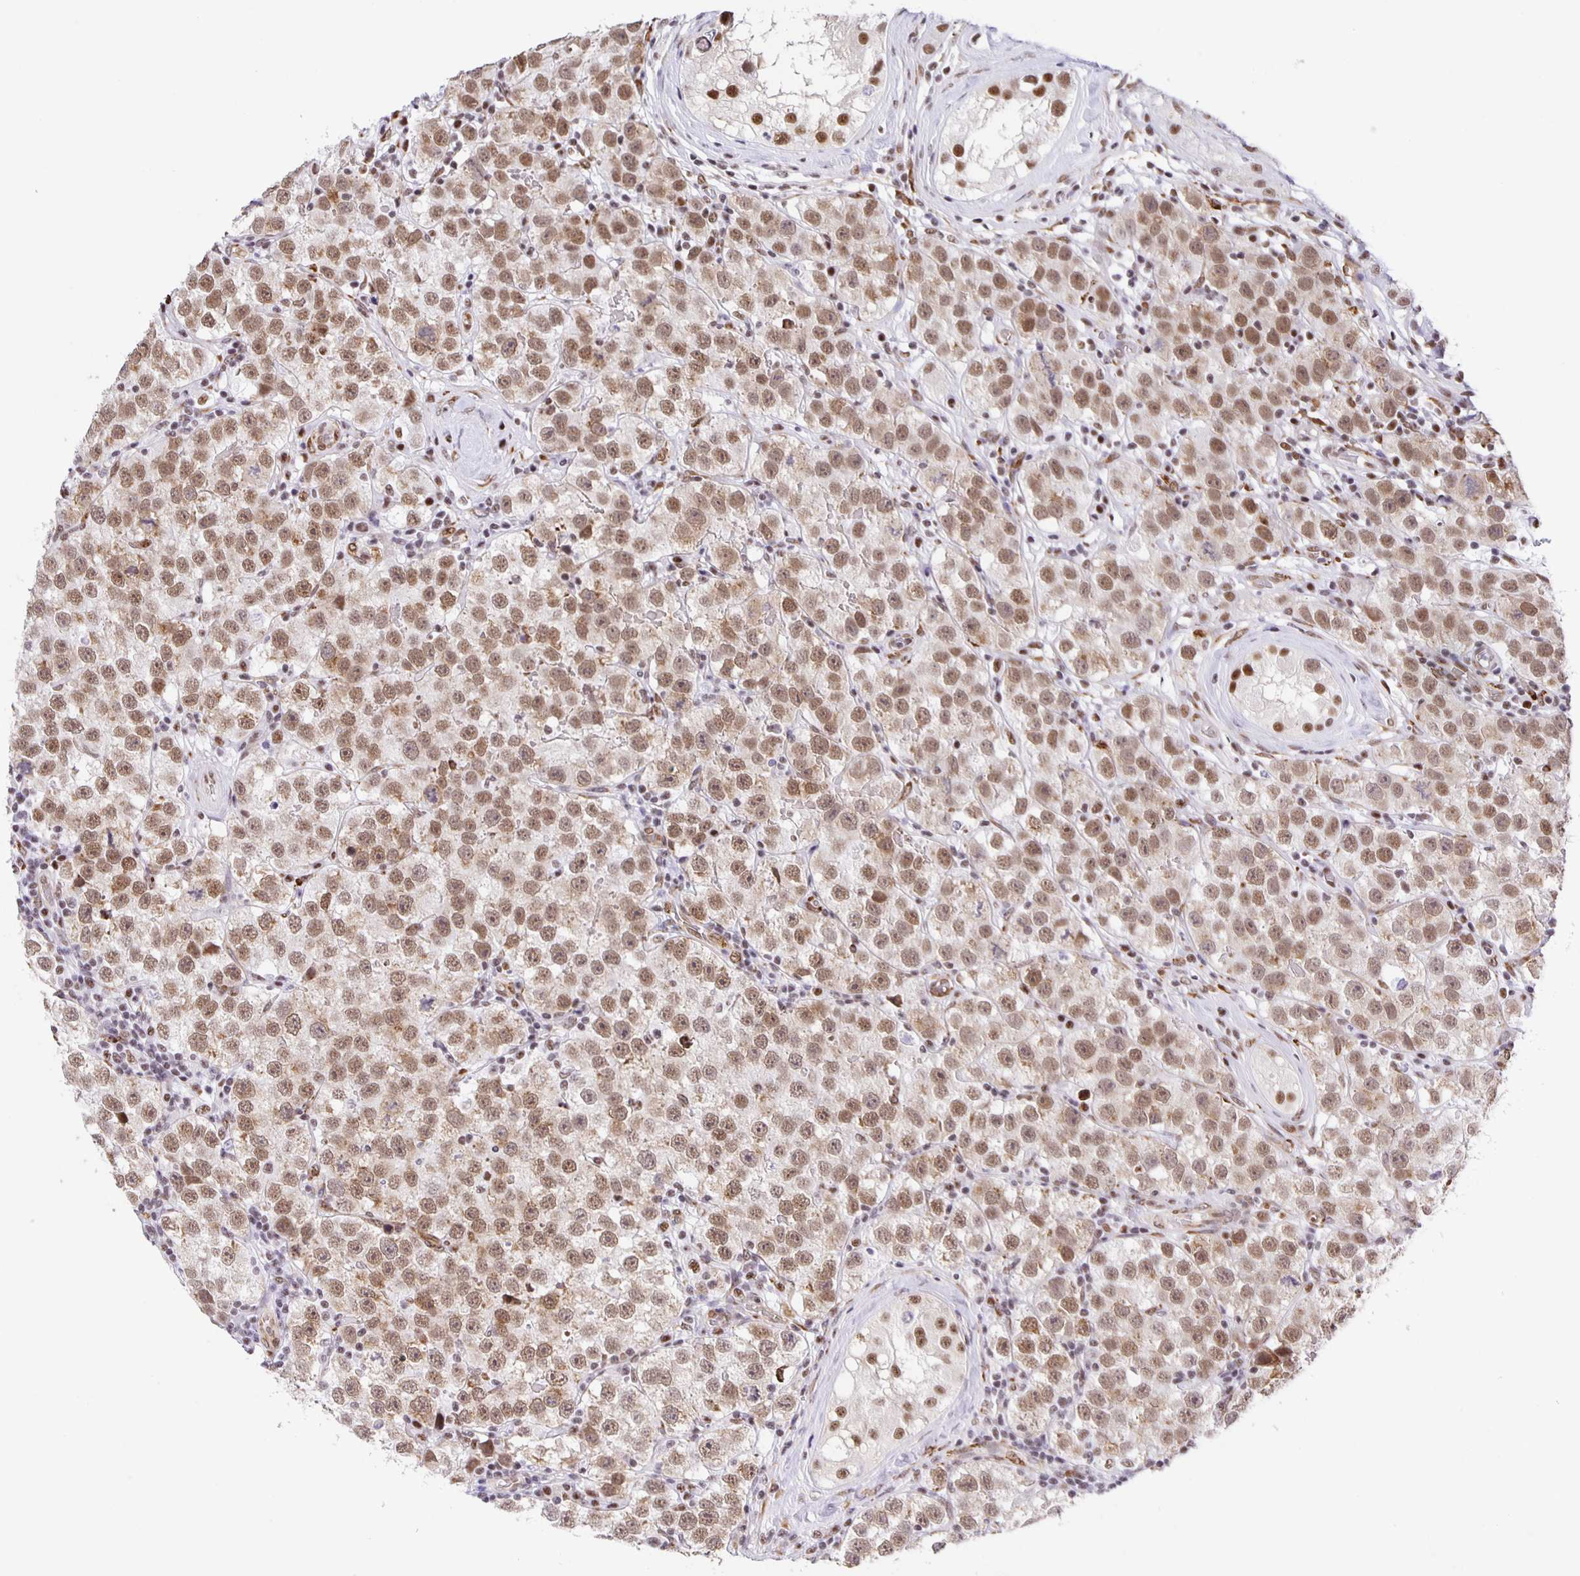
{"staining": {"intensity": "moderate", "quantity": ">75%", "location": "nuclear"}, "tissue": "testis cancer", "cell_type": "Tumor cells", "image_type": "cancer", "snomed": [{"axis": "morphology", "description": "Seminoma, NOS"}, {"axis": "topography", "description": "Testis"}], "caption": "Human testis seminoma stained for a protein (brown) demonstrates moderate nuclear positive expression in approximately >75% of tumor cells.", "gene": "ZRANB2", "patient": {"sex": "male", "age": 34}}